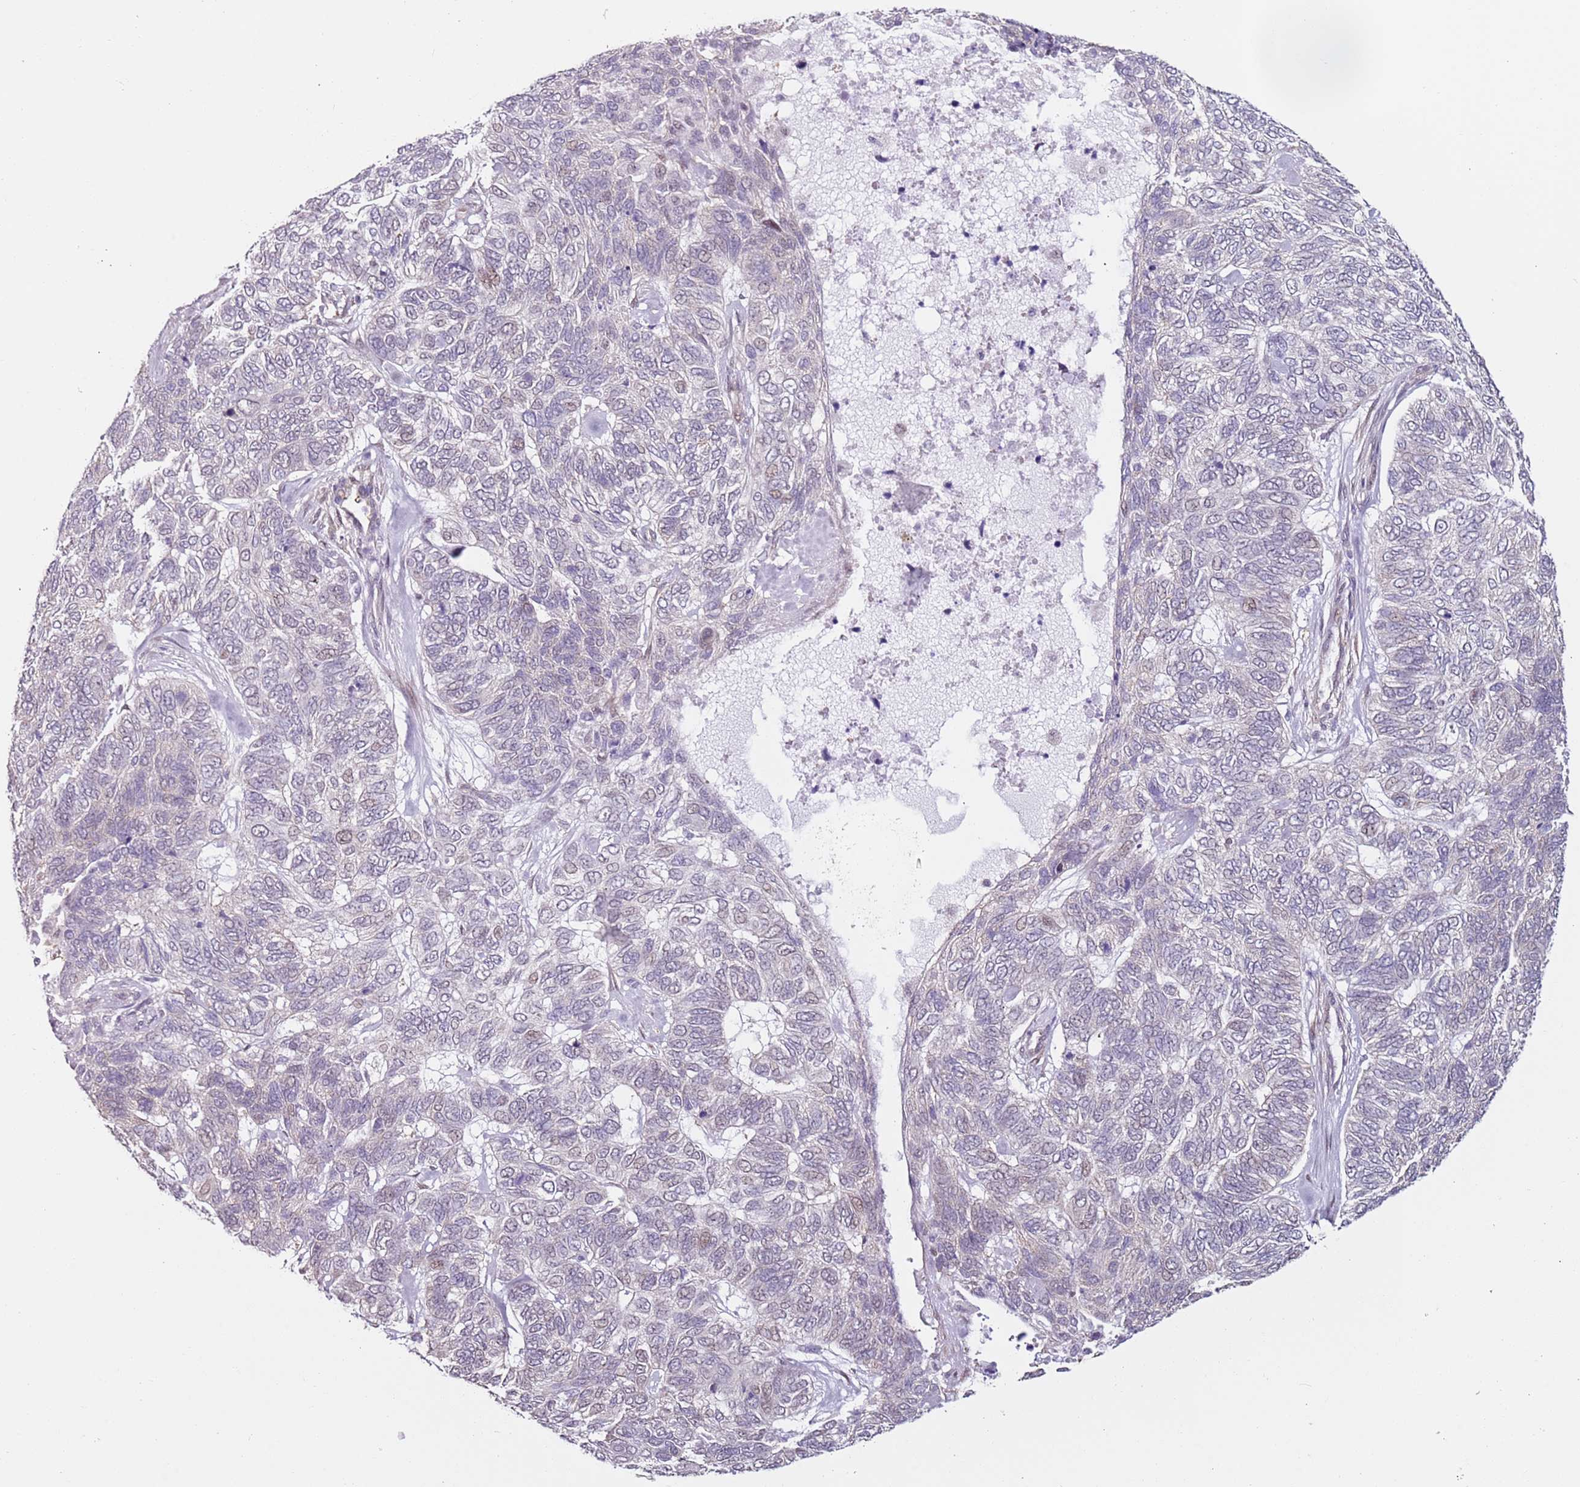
{"staining": {"intensity": "negative", "quantity": "none", "location": "none"}, "tissue": "skin cancer", "cell_type": "Tumor cells", "image_type": "cancer", "snomed": [{"axis": "morphology", "description": "Basal cell carcinoma"}, {"axis": "topography", "description": "Skin"}], "caption": "DAB immunohistochemical staining of human skin cancer displays no significant positivity in tumor cells. The staining was performed using DAB to visualize the protein expression in brown, while the nuclei were stained in blue with hematoxylin (Magnification: 20x).", "gene": "PSMD4", "patient": {"sex": "female", "age": 65}}